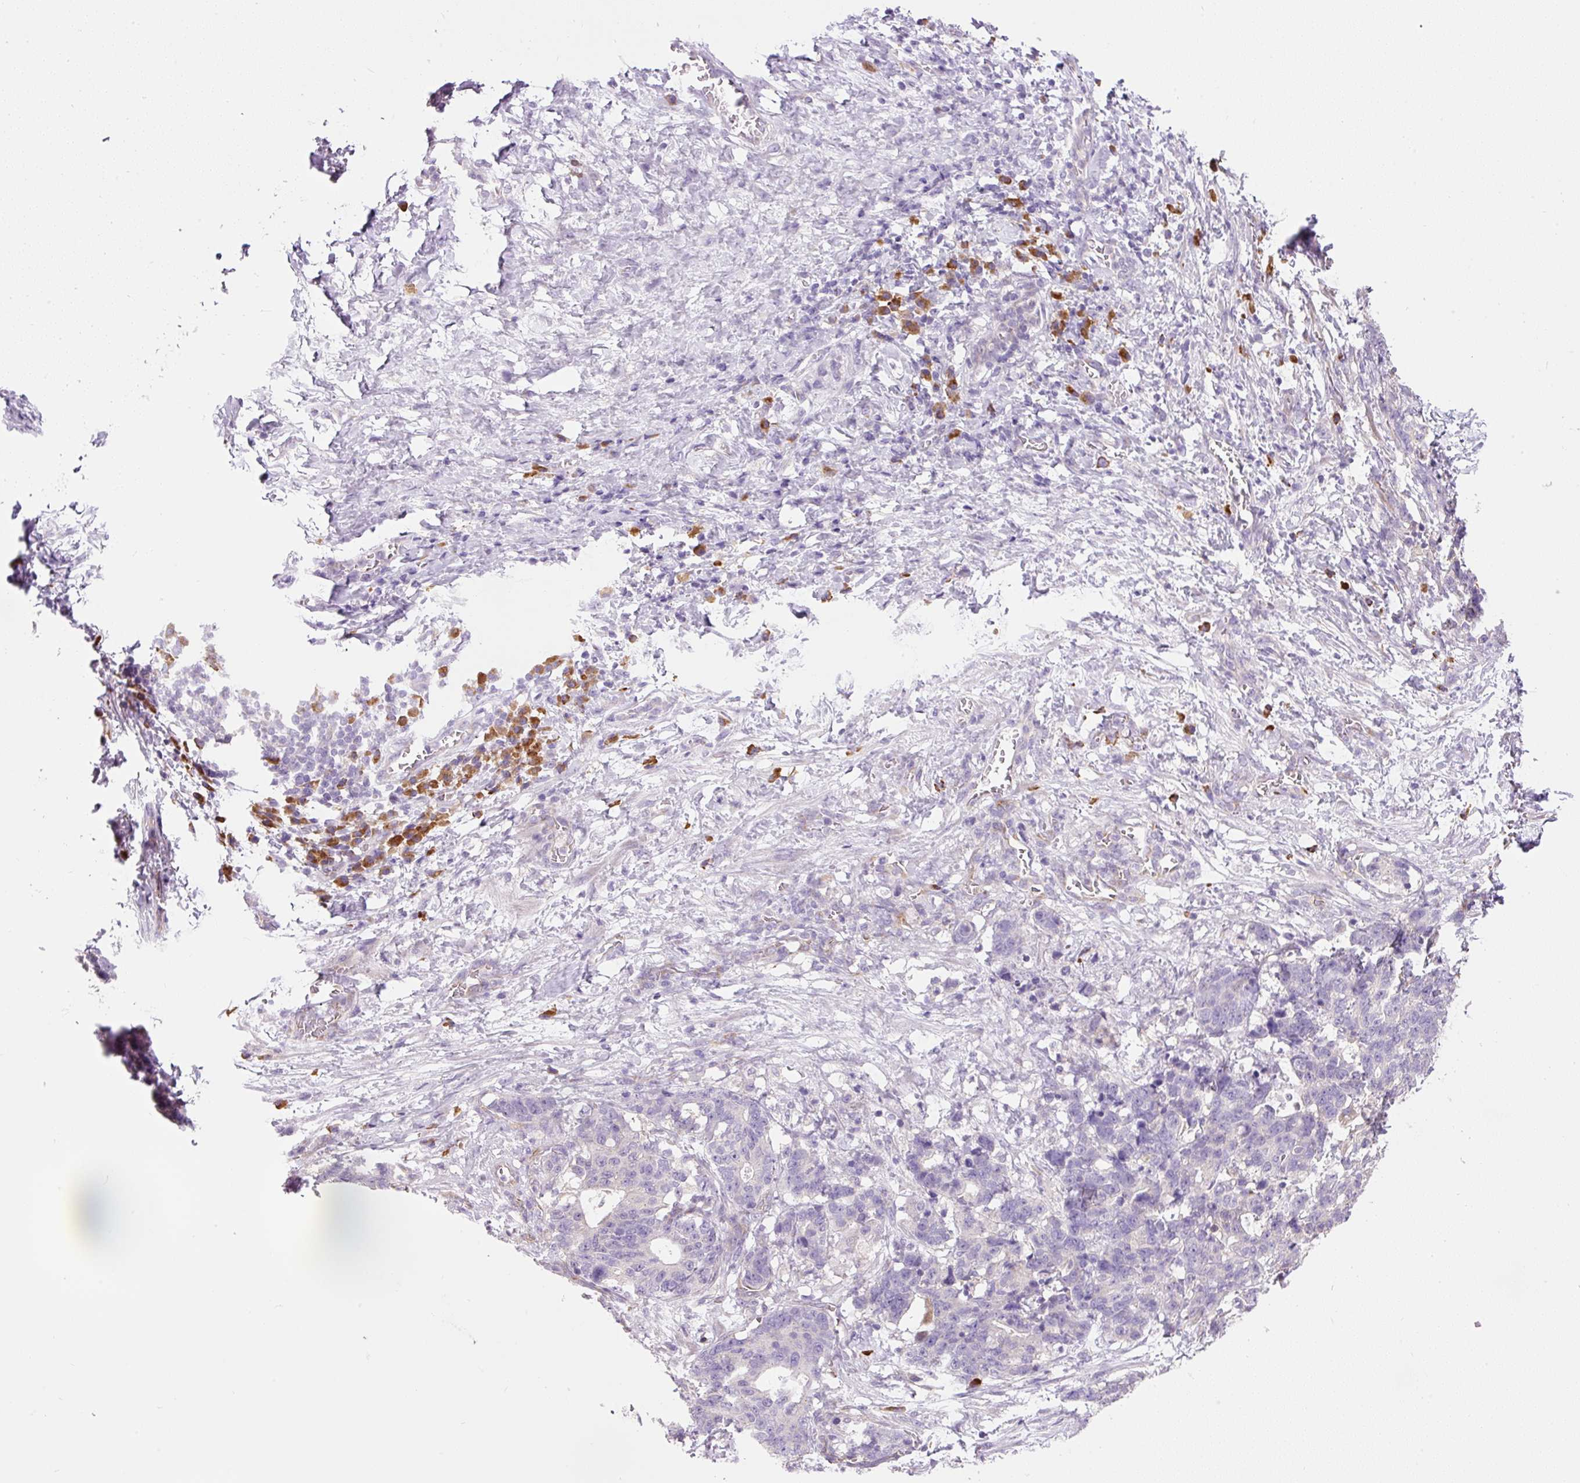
{"staining": {"intensity": "negative", "quantity": "none", "location": "none"}, "tissue": "stomach cancer", "cell_type": "Tumor cells", "image_type": "cancer", "snomed": [{"axis": "morphology", "description": "Normal tissue, NOS"}, {"axis": "morphology", "description": "Adenocarcinoma, NOS"}, {"axis": "topography", "description": "Stomach"}], "caption": "There is no significant expression in tumor cells of adenocarcinoma (stomach). Nuclei are stained in blue.", "gene": "PNPLA5", "patient": {"sex": "female", "age": 64}}